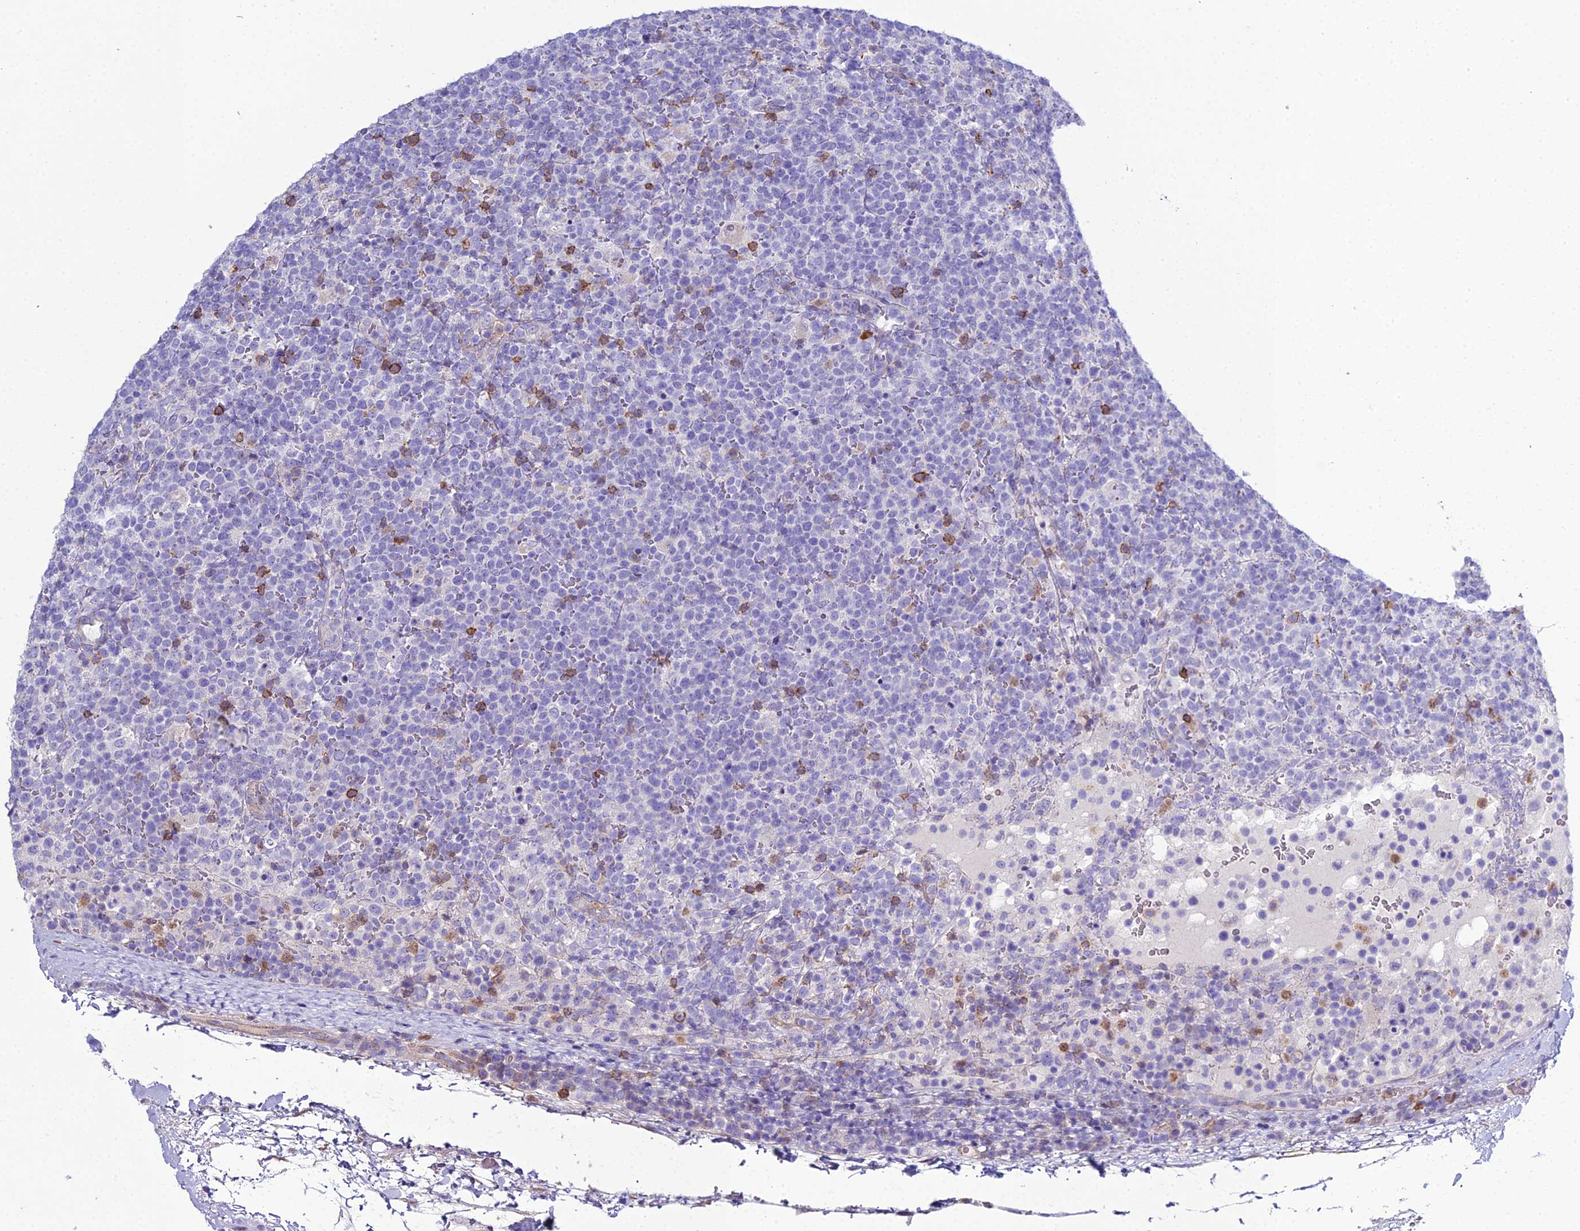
{"staining": {"intensity": "negative", "quantity": "none", "location": "none"}, "tissue": "lymphoma", "cell_type": "Tumor cells", "image_type": "cancer", "snomed": [{"axis": "morphology", "description": "Malignant lymphoma, non-Hodgkin's type, High grade"}, {"axis": "topography", "description": "Lymph node"}], "caption": "High-grade malignant lymphoma, non-Hodgkin's type stained for a protein using immunohistochemistry (IHC) demonstrates no positivity tumor cells.", "gene": "OR1Q1", "patient": {"sex": "male", "age": 61}}